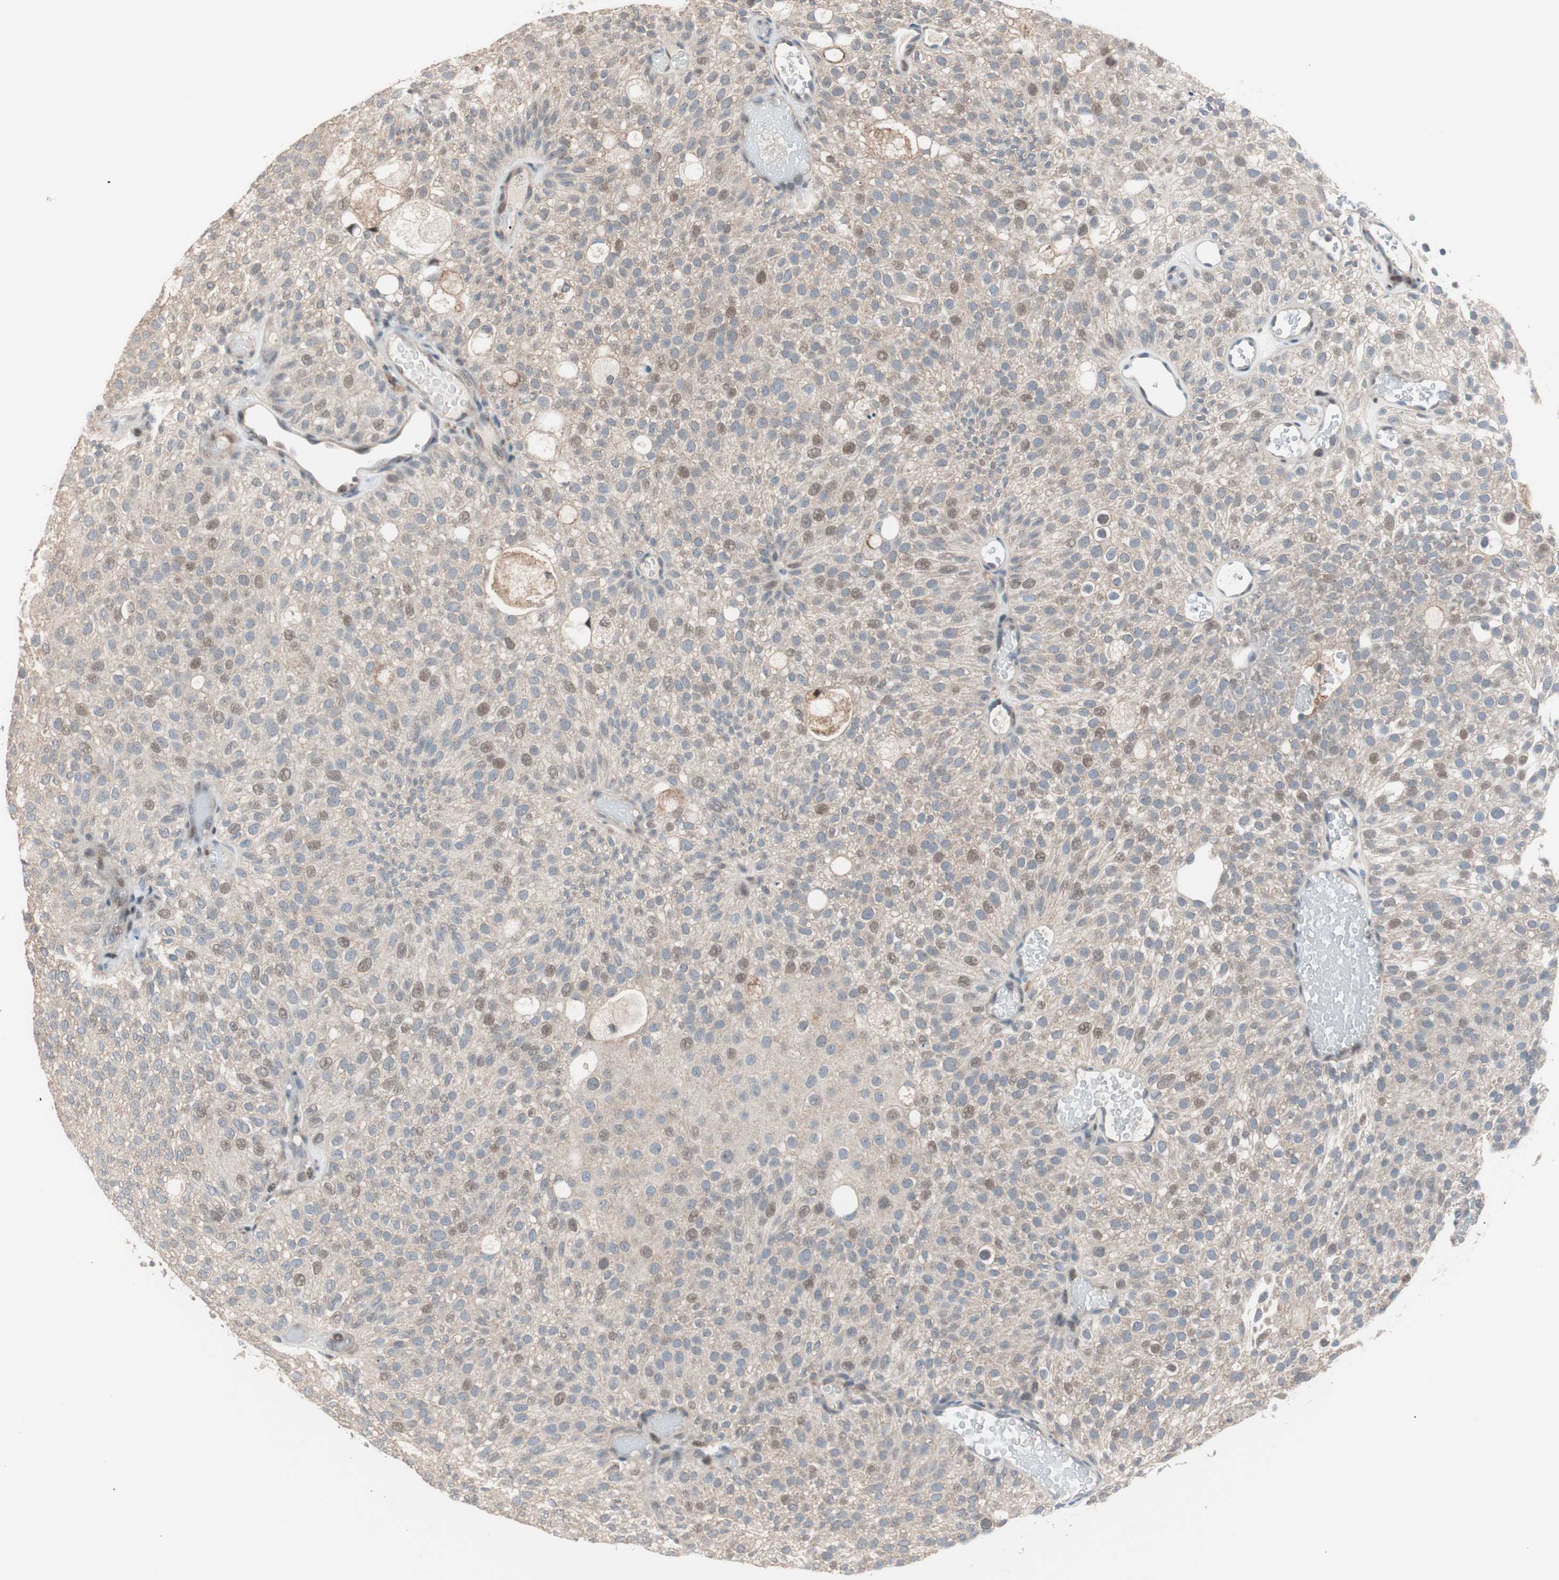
{"staining": {"intensity": "weak", "quantity": "<25%", "location": "nuclear"}, "tissue": "urothelial cancer", "cell_type": "Tumor cells", "image_type": "cancer", "snomed": [{"axis": "morphology", "description": "Urothelial carcinoma, Low grade"}, {"axis": "topography", "description": "Urinary bladder"}], "caption": "Tumor cells show no significant positivity in low-grade urothelial carcinoma.", "gene": "POLH", "patient": {"sex": "male", "age": 78}}